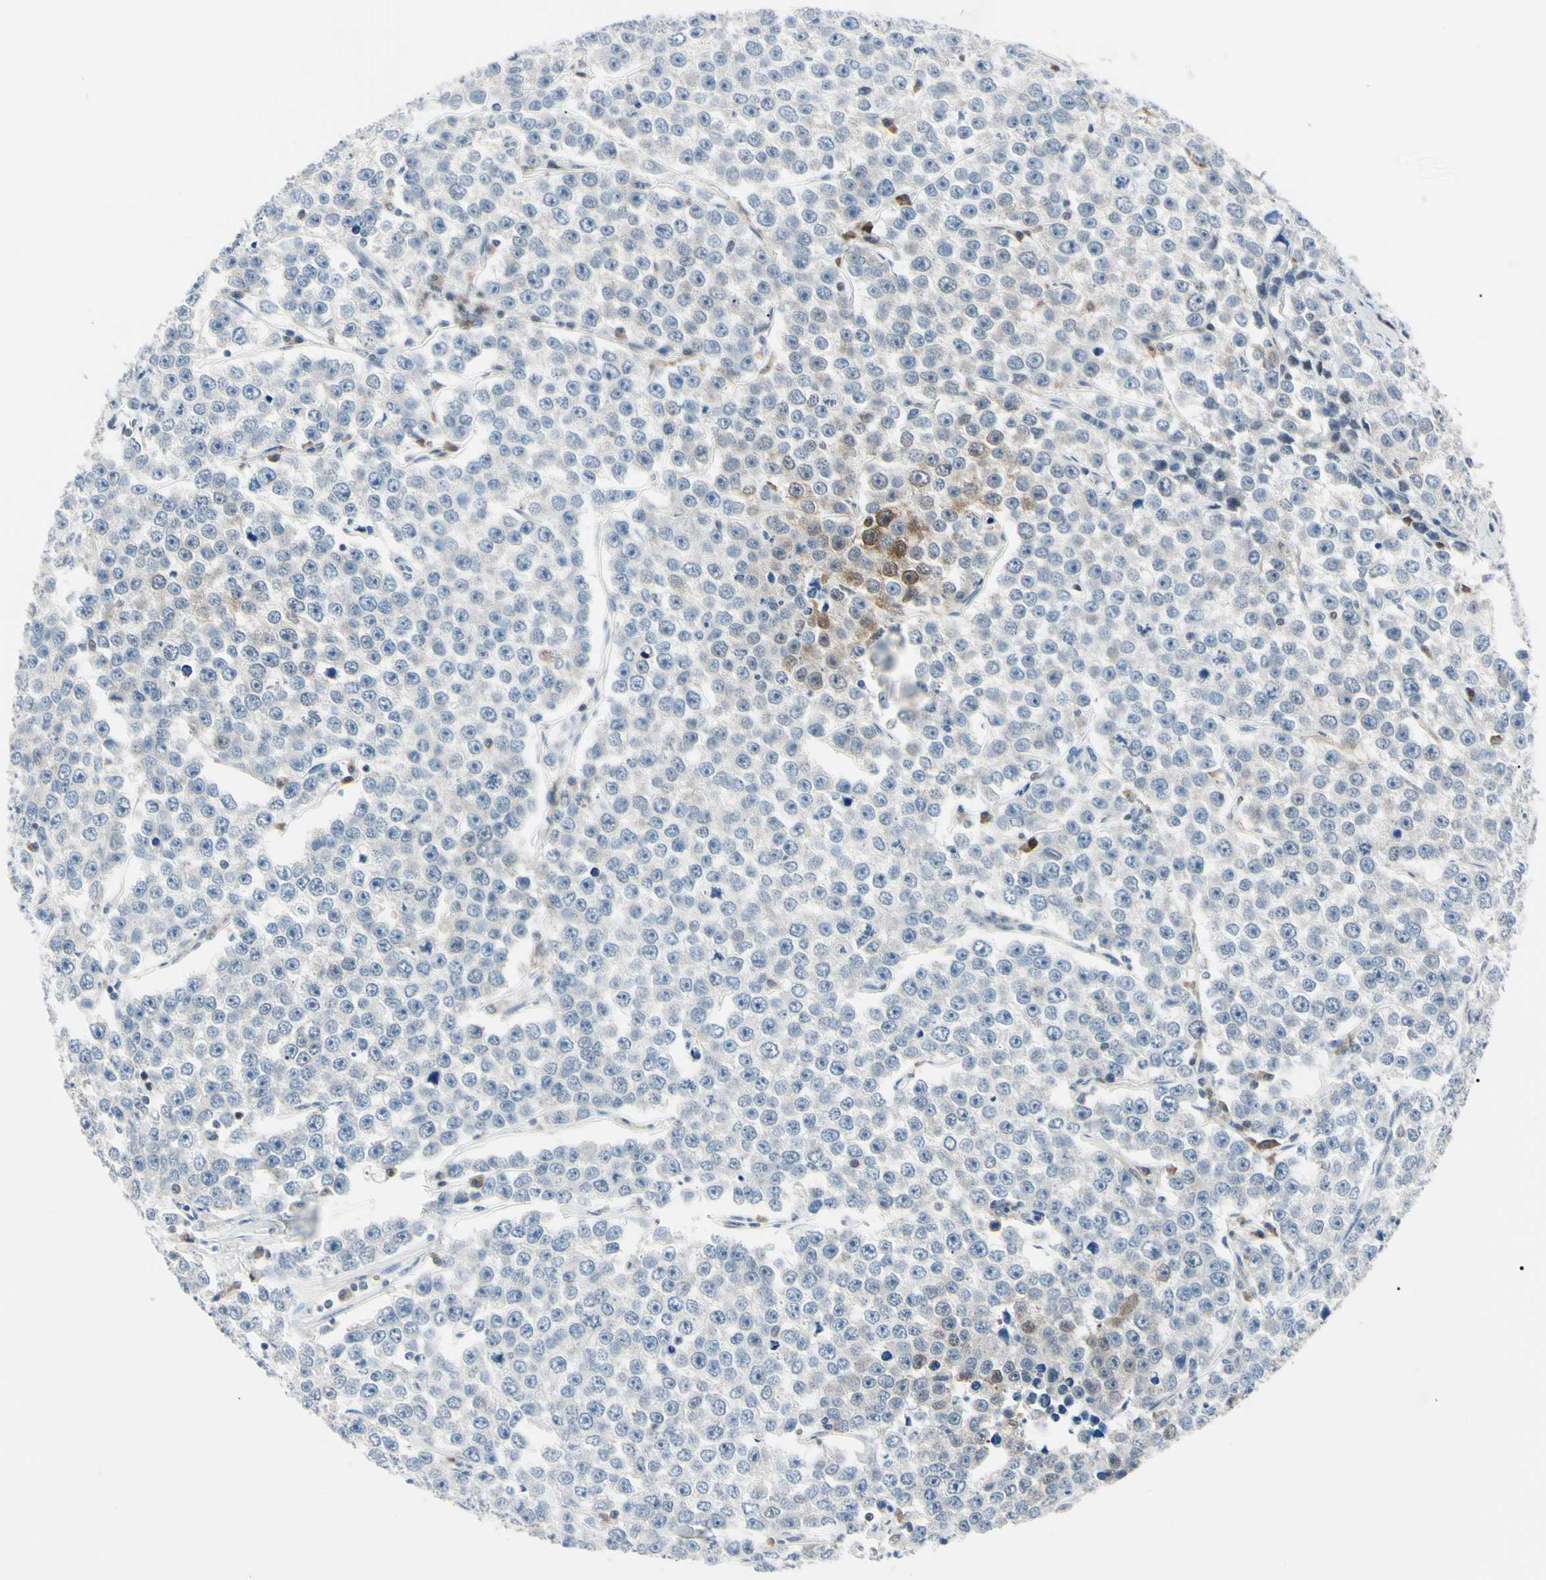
{"staining": {"intensity": "moderate", "quantity": "<25%", "location": "cytoplasmic/membranous"}, "tissue": "testis cancer", "cell_type": "Tumor cells", "image_type": "cancer", "snomed": [{"axis": "morphology", "description": "Seminoma, NOS"}, {"axis": "morphology", "description": "Carcinoma, Embryonal, NOS"}, {"axis": "topography", "description": "Testis"}], "caption": "The photomicrograph reveals immunohistochemical staining of testis cancer (seminoma). There is moderate cytoplasmic/membranous staining is identified in about <25% of tumor cells.", "gene": "PGK1", "patient": {"sex": "male", "age": 52}}